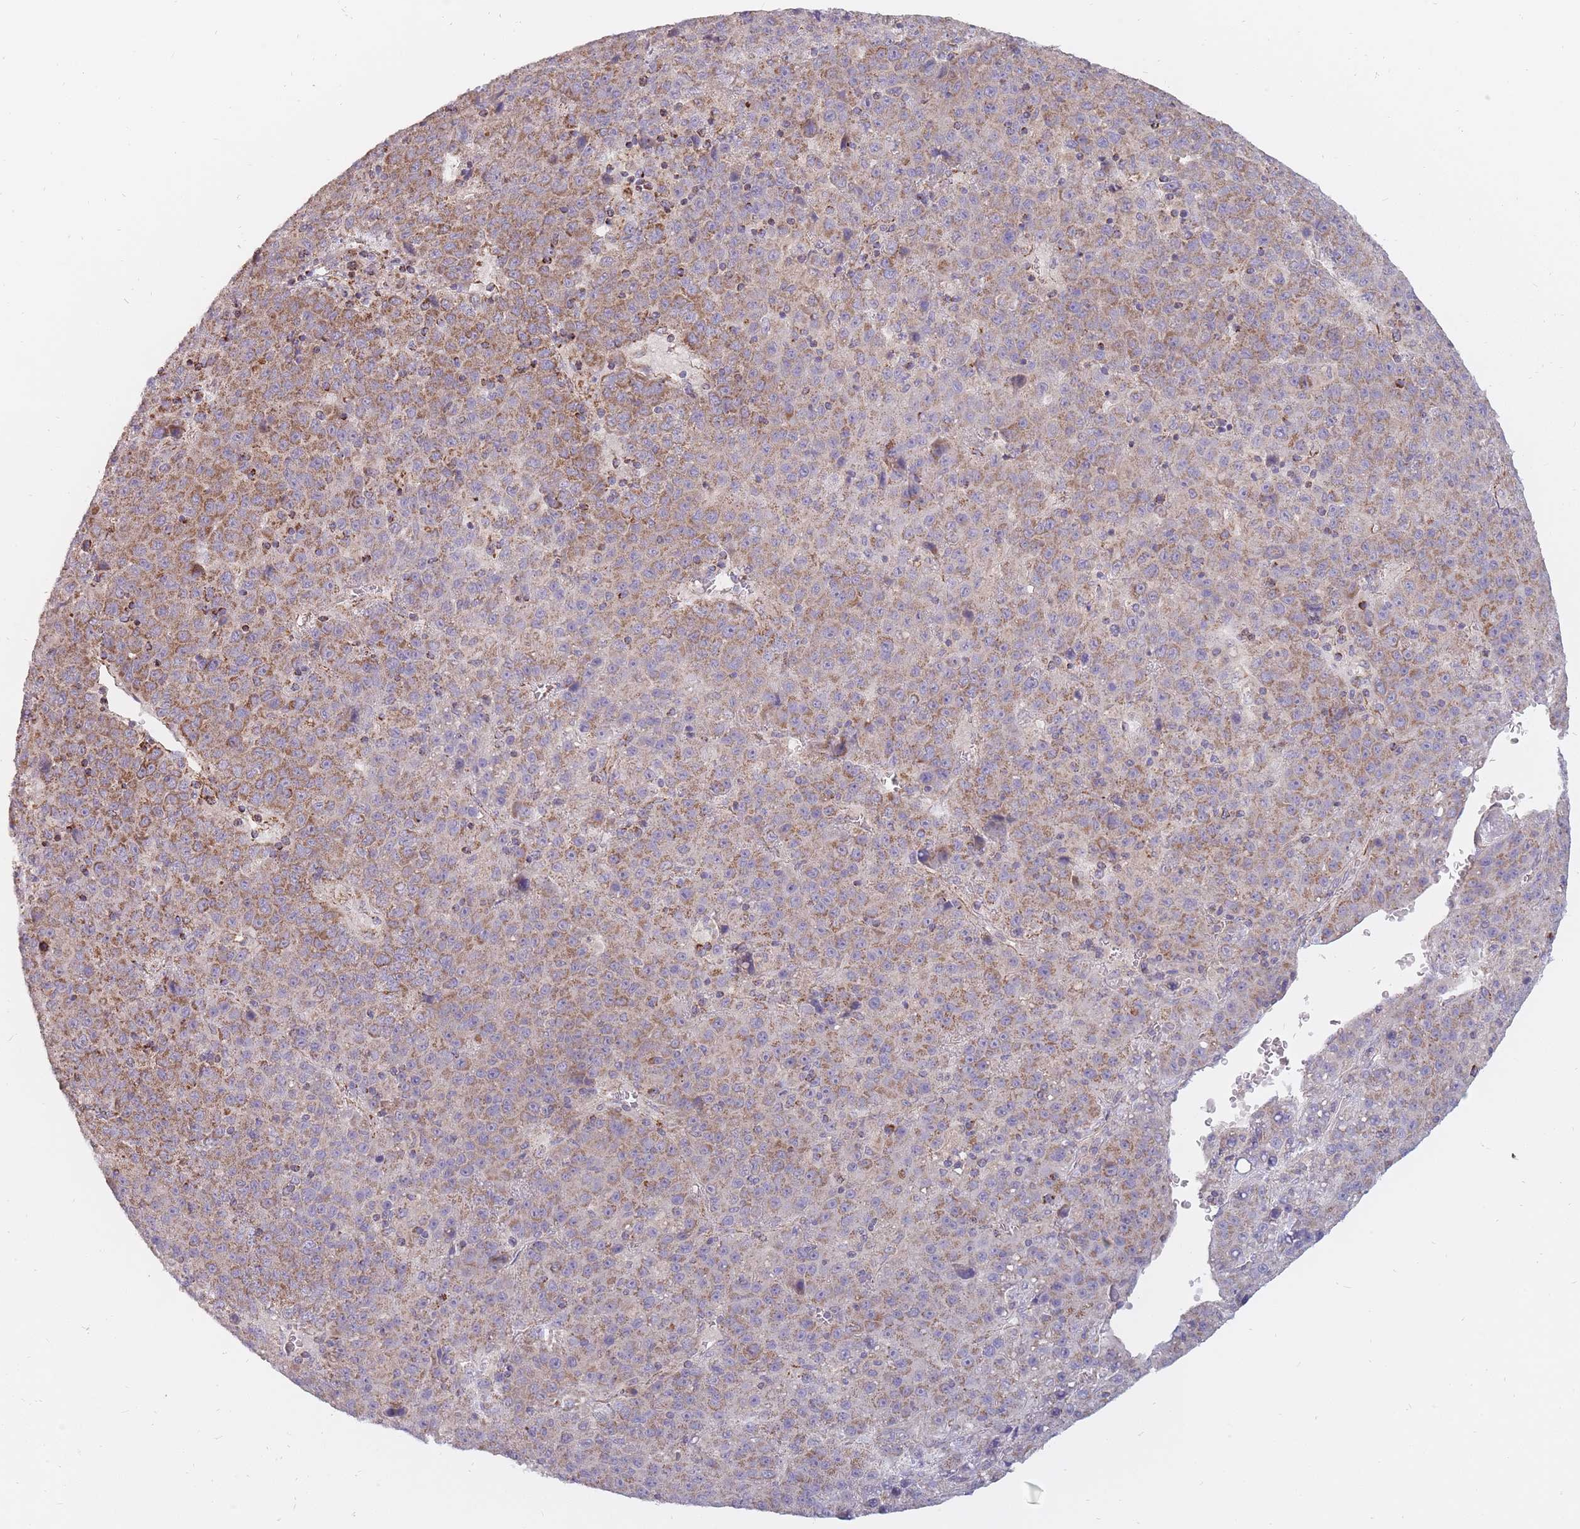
{"staining": {"intensity": "moderate", "quantity": ">75%", "location": "cytoplasmic/membranous"}, "tissue": "liver cancer", "cell_type": "Tumor cells", "image_type": "cancer", "snomed": [{"axis": "morphology", "description": "Carcinoma, Hepatocellular, NOS"}, {"axis": "topography", "description": "Liver"}], "caption": "High-power microscopy captured an immunohistochemistry photomicrograph of liver hepatocellular carcinoma, revealing moderate cytoplasmic/membranous expression in about >75% of tumor cells.", "gene": "ALKBH4", "patient": {"sex": "female", "age": 53}}